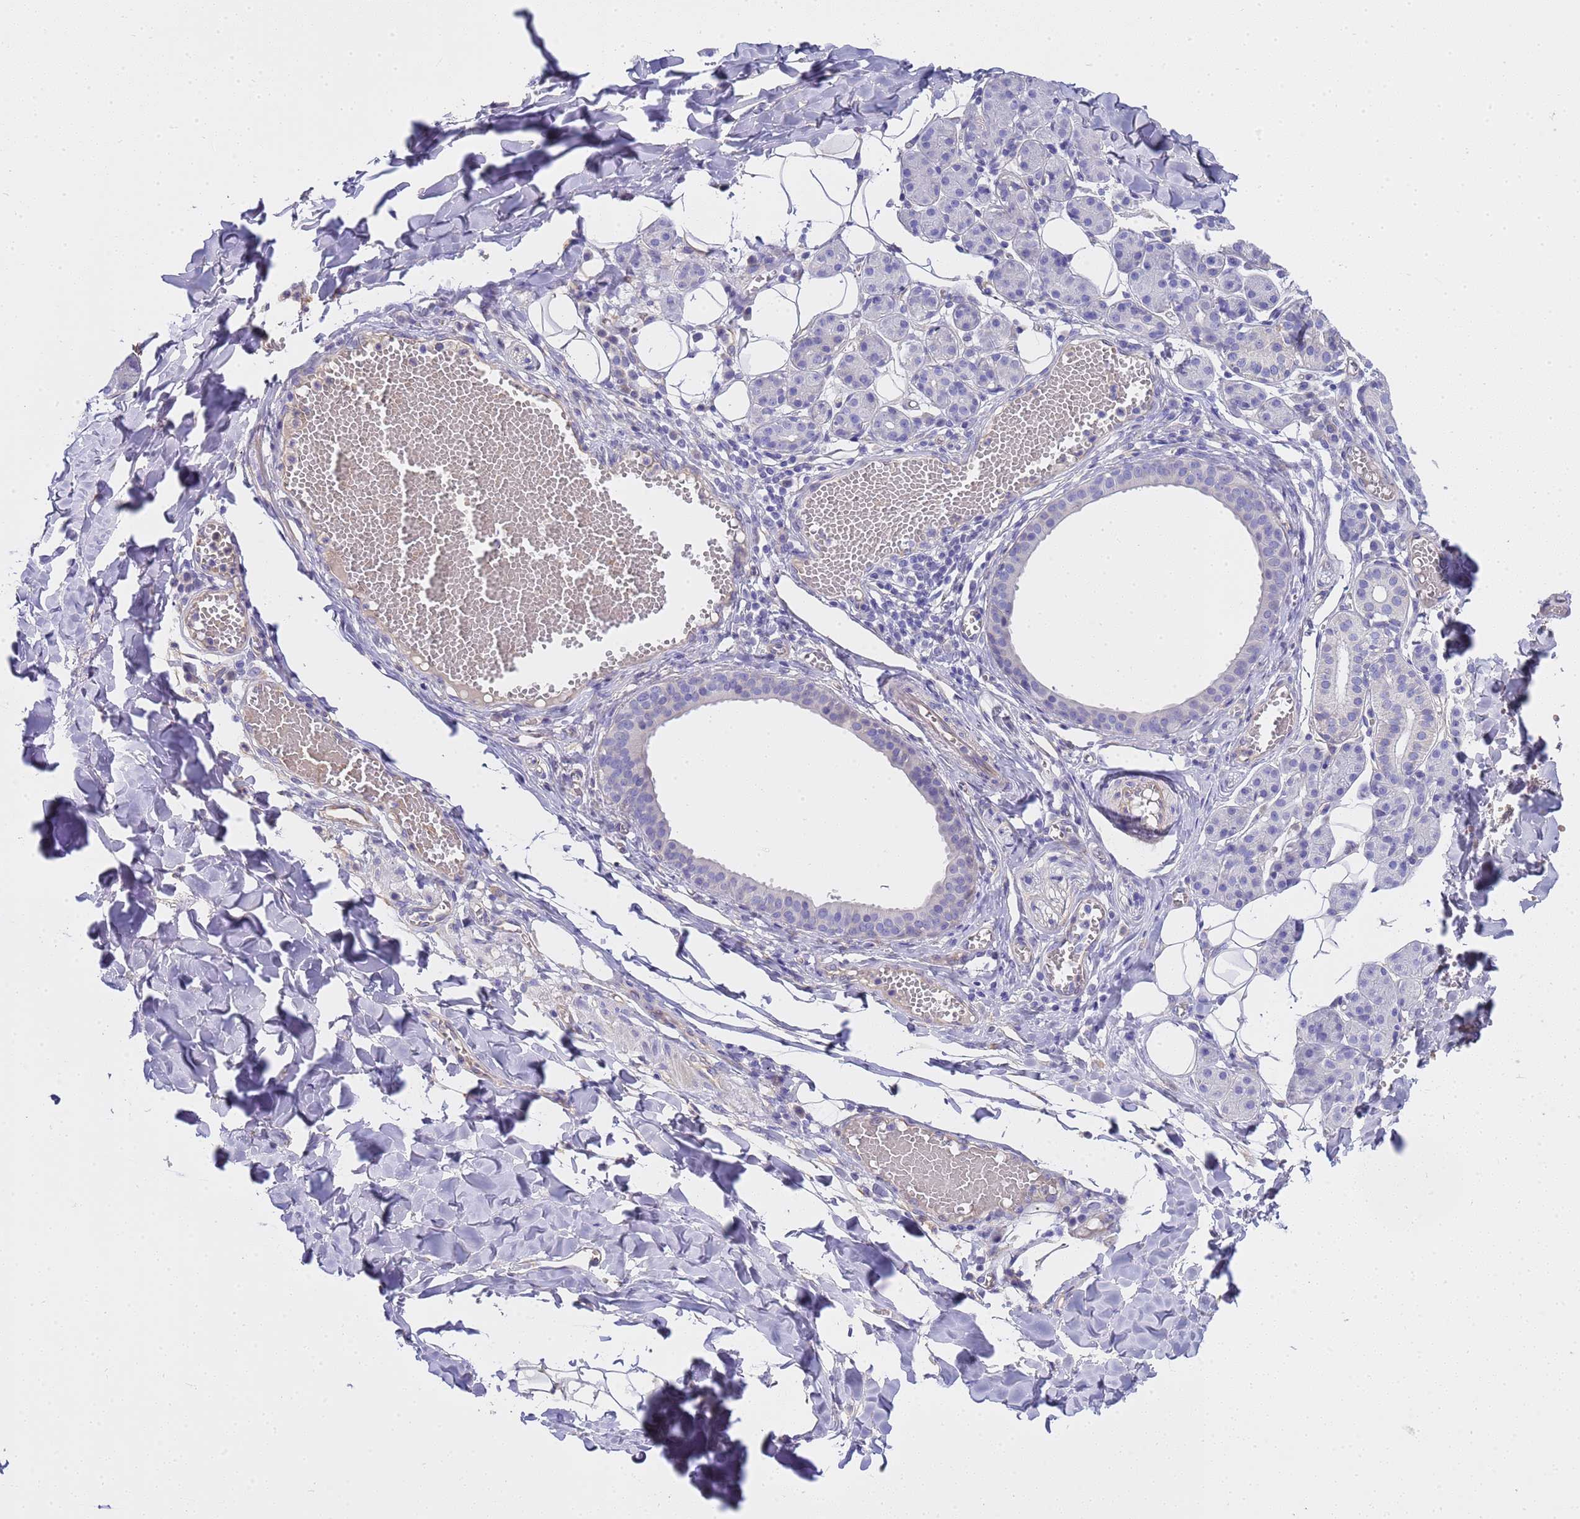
{"staining": {"intensity": "strong", "quantity": "<25%", "location": "cytoplasmic/membranous"}, "tissue": "salivary gland", "cell_type": "Glandular cells", "image_type": "normal", "snomed": [{"axis": "morphology", "description": "Normal tissue, NOS"}, {"axis": "topography", "description": "Salivary gland"}], "caption": "Immunohistochemistry staining of normal salivary gland, which demonstrates medium levels of strong cytoplasmic/membranous positivity in about <25% of glandular cells indicating strong cytoplasmic/membranous protein expression. The staining was performed using DAB (brown) for protein detection and nuclei were counterstained in hematoxylin (blue).", "gene": "RIPPLY2", "patient": {"sex": "female", "age": 33}}